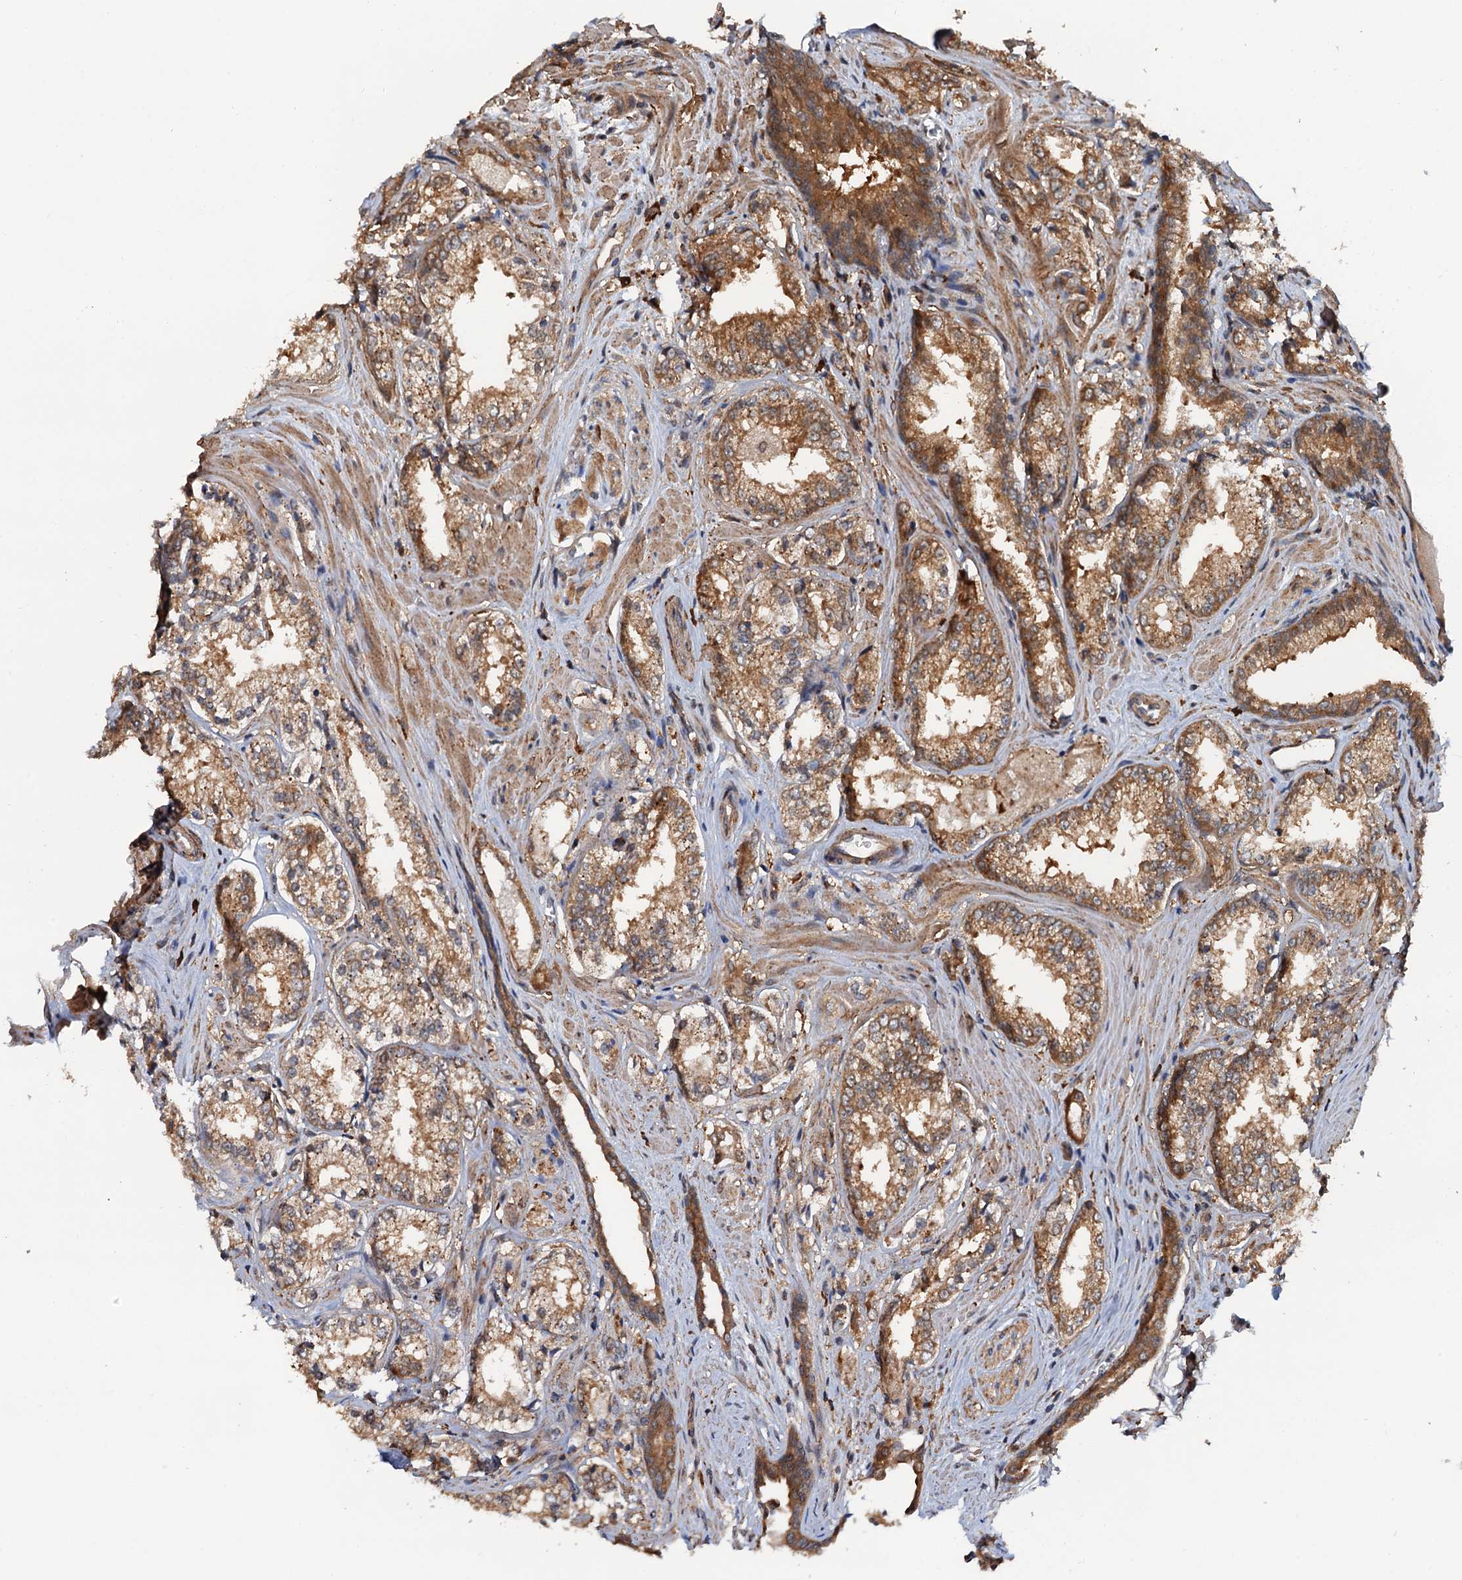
{"staining": {"intensity": "moderate", "quantity": ">75%", "location": "cytoplasmic/membranous"}, "tissue": "prostate cancer", "cell_type": "Tumor cells", "image_type": "cancer", "snomed": [{"axis": "morphology", "description": "Adenocarcinoma, Low grade"}, {"axis": "topography", "description": "Prostate"}], "caption": "Adenocarcinoma (low-grade) (prostate) stained for a protein shows moderate cytoplasmic/membranous positivity in tumor cells. (IHC, brightfield microscopy, high magnification).", "gene": "AAGAB", "patient": {"sex": "male", "age": 47}}